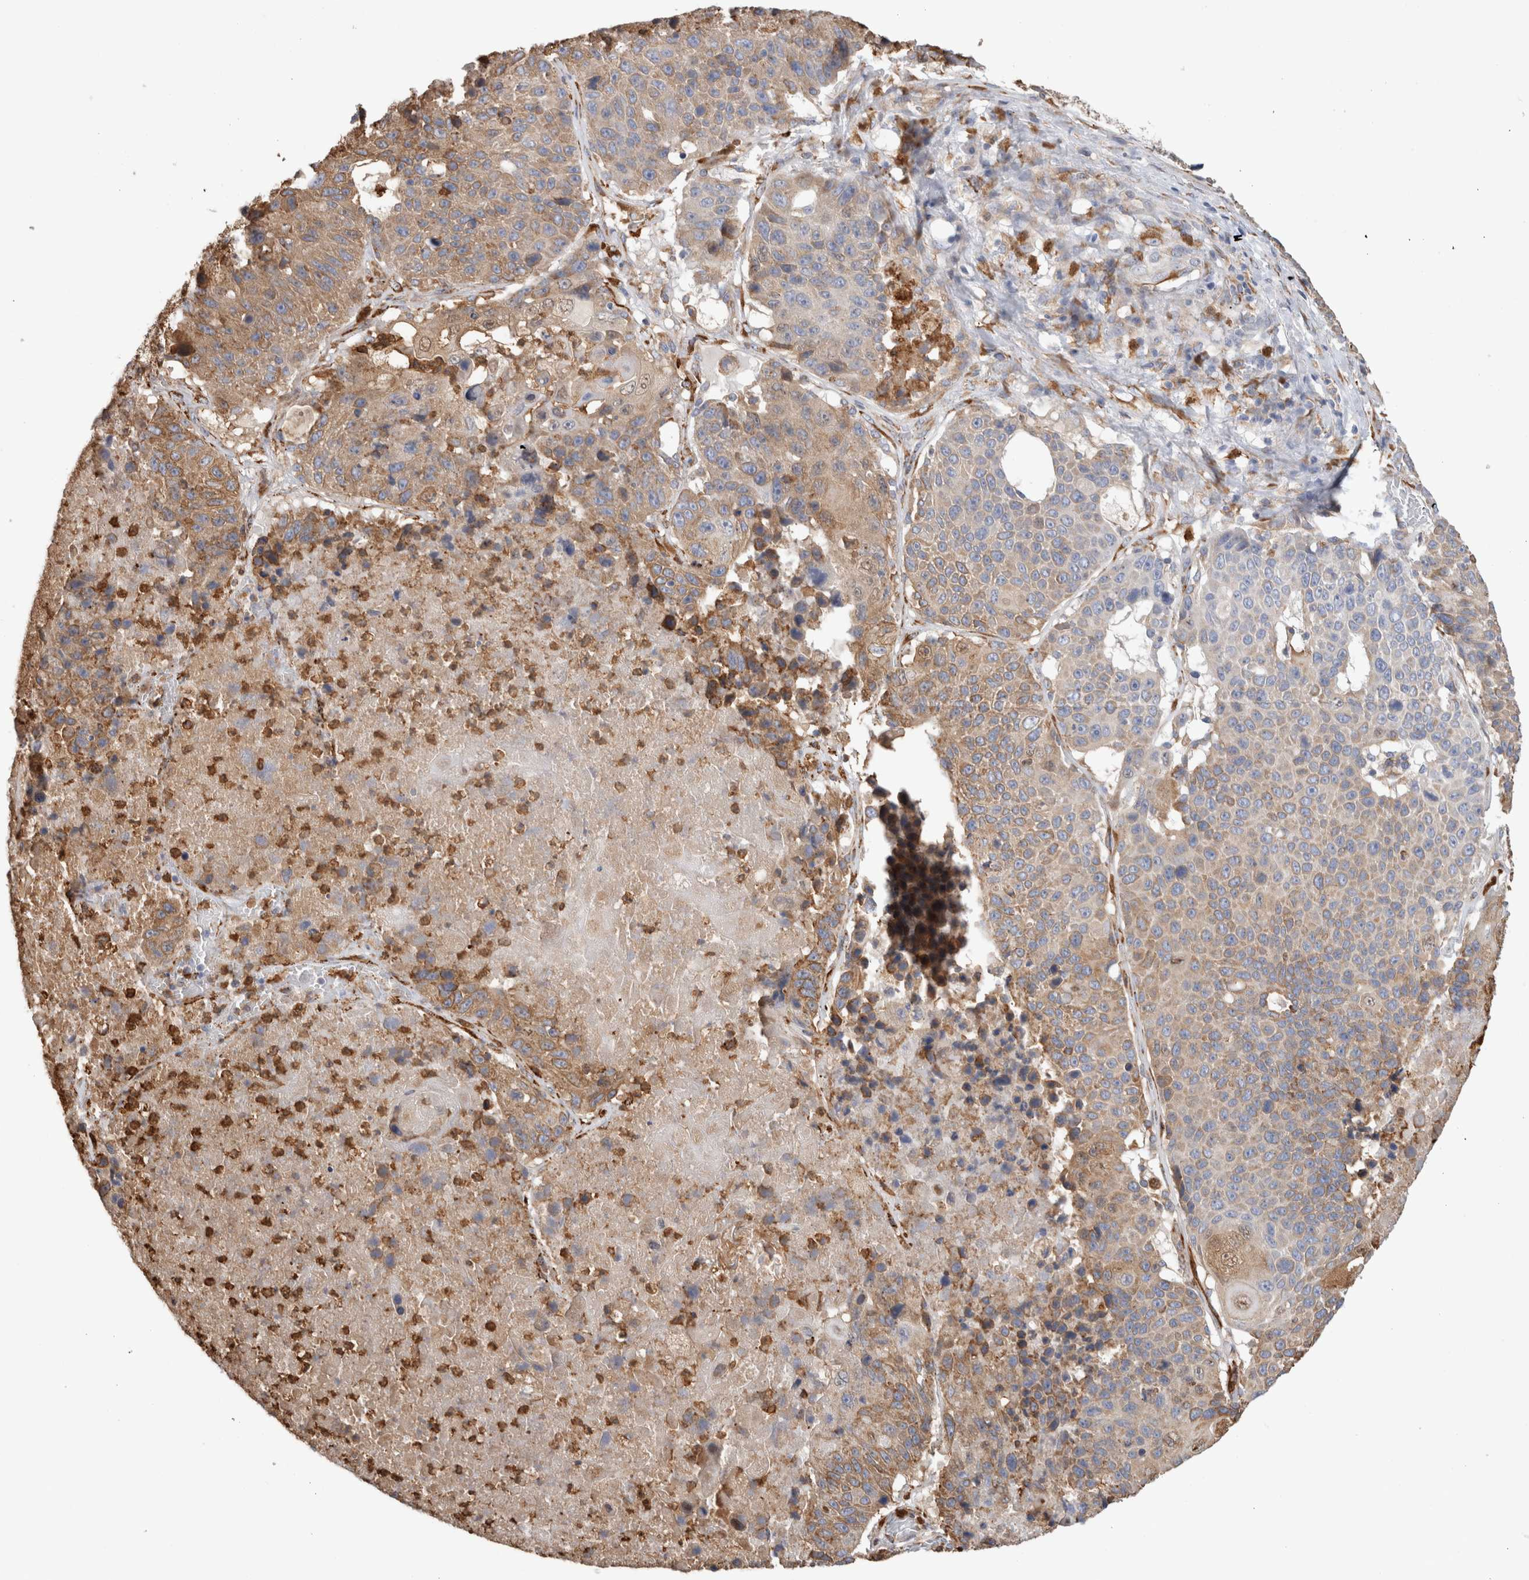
{"staining": {"intensity": "weak", "quantity": ">75%", "location": "cytoplasmic/membranous"}, "tissue": "lung cancer", "cell_type": "Tumor cells", "image_type": "cancer", "snomed": [{"axis": "morphology", "description": "Squamous cell carcinoma, NOS"}, {"axis": "topography", "description": "Lung"}], "caption": "Immunohistochemistry of human lung squamous cell carcinoma reveals low levels of weak cytoplasmic/membranous expression in approximately >75% of tumor cells.", "gene": "P4HA1", "patient": {"sex": "male", "age": 61}}